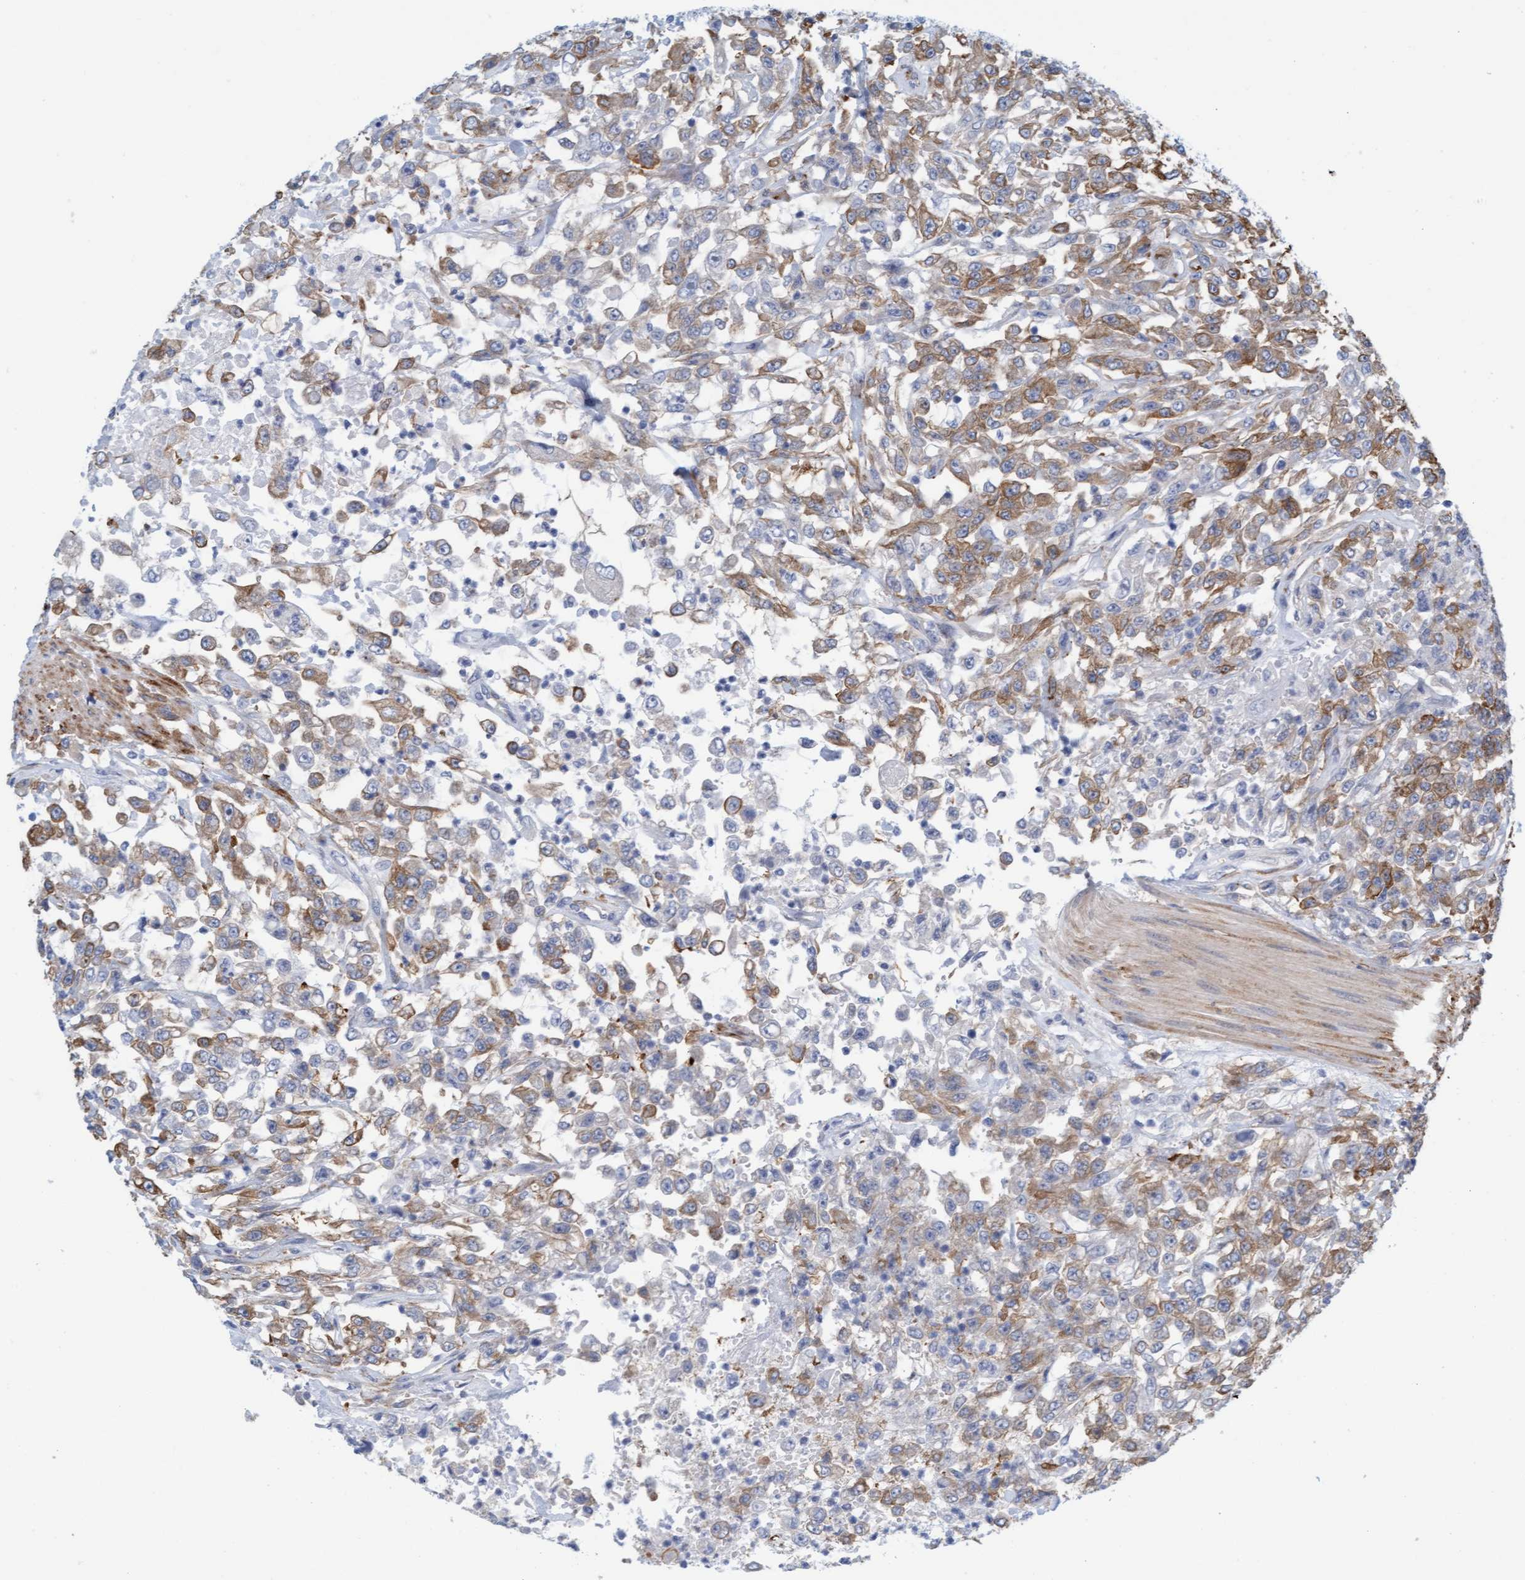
{"staining": {"intensity": "moderate", "quantity": ">75%", "location": "cytoplasmic/membranous"}, "tissue": "urothelial cancer", "cell_type": "Tumor cells", "image_type": "cancer", "snomed": [{"axis": "morphology", "description": "Urothelial carcinoma, High grade"}, {"axis": "topography", "description": "Urinary bladder"}], "caption": "Urothelial carcinoma (high-grade) stained with immunohistochemistry (IHC) demonstrates moderate cytoplasmic/membranous positivity in approximately >75% of tumor cells.", "gene": "MAP1B", "patient": {"sex": "male", "age": 46}}